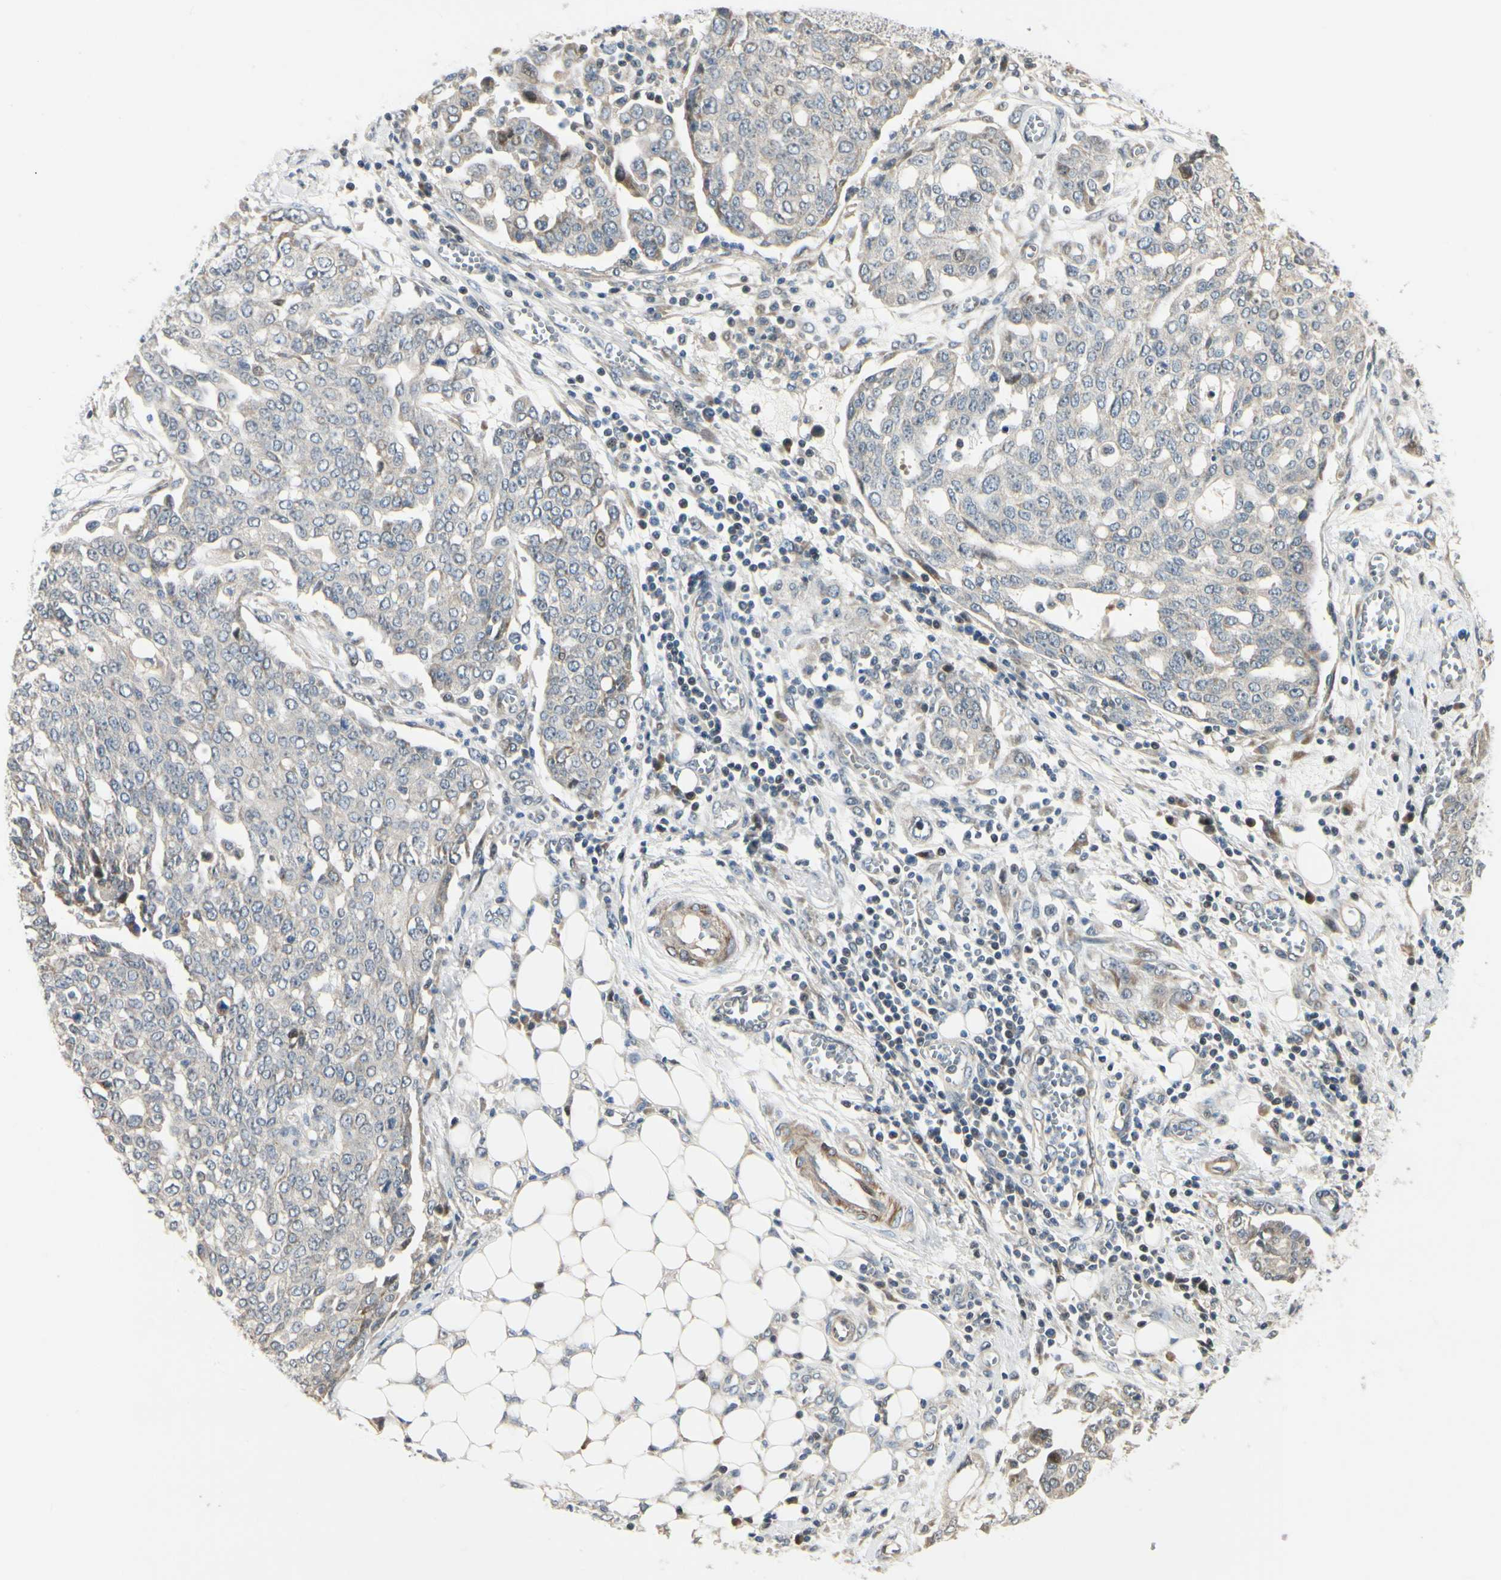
{"staining": {"intensity": "weak", "quantity": ">75%", "location": "cytoplasmic/membranous"}, "tissue": "ovarian cancer", "cell_type": "Tumor cells", "image_type": "cancer", "snomed": [{"axis": "morphology", "description": "Cystadenocarcinoma, serous, NOS"}, {"axis": "topography", "description": "Soft tissue"}, {"axis": "topography", "description": "Ovary"}], "caption": "This is a photomicrograph of immunohistochemistry staining of ovarian cancer, which shows weak expression in the cytoplasmic/membranous of tumor cells.", "gene": "P4HA3", "patient": {"sex": "female", "age": 57}}